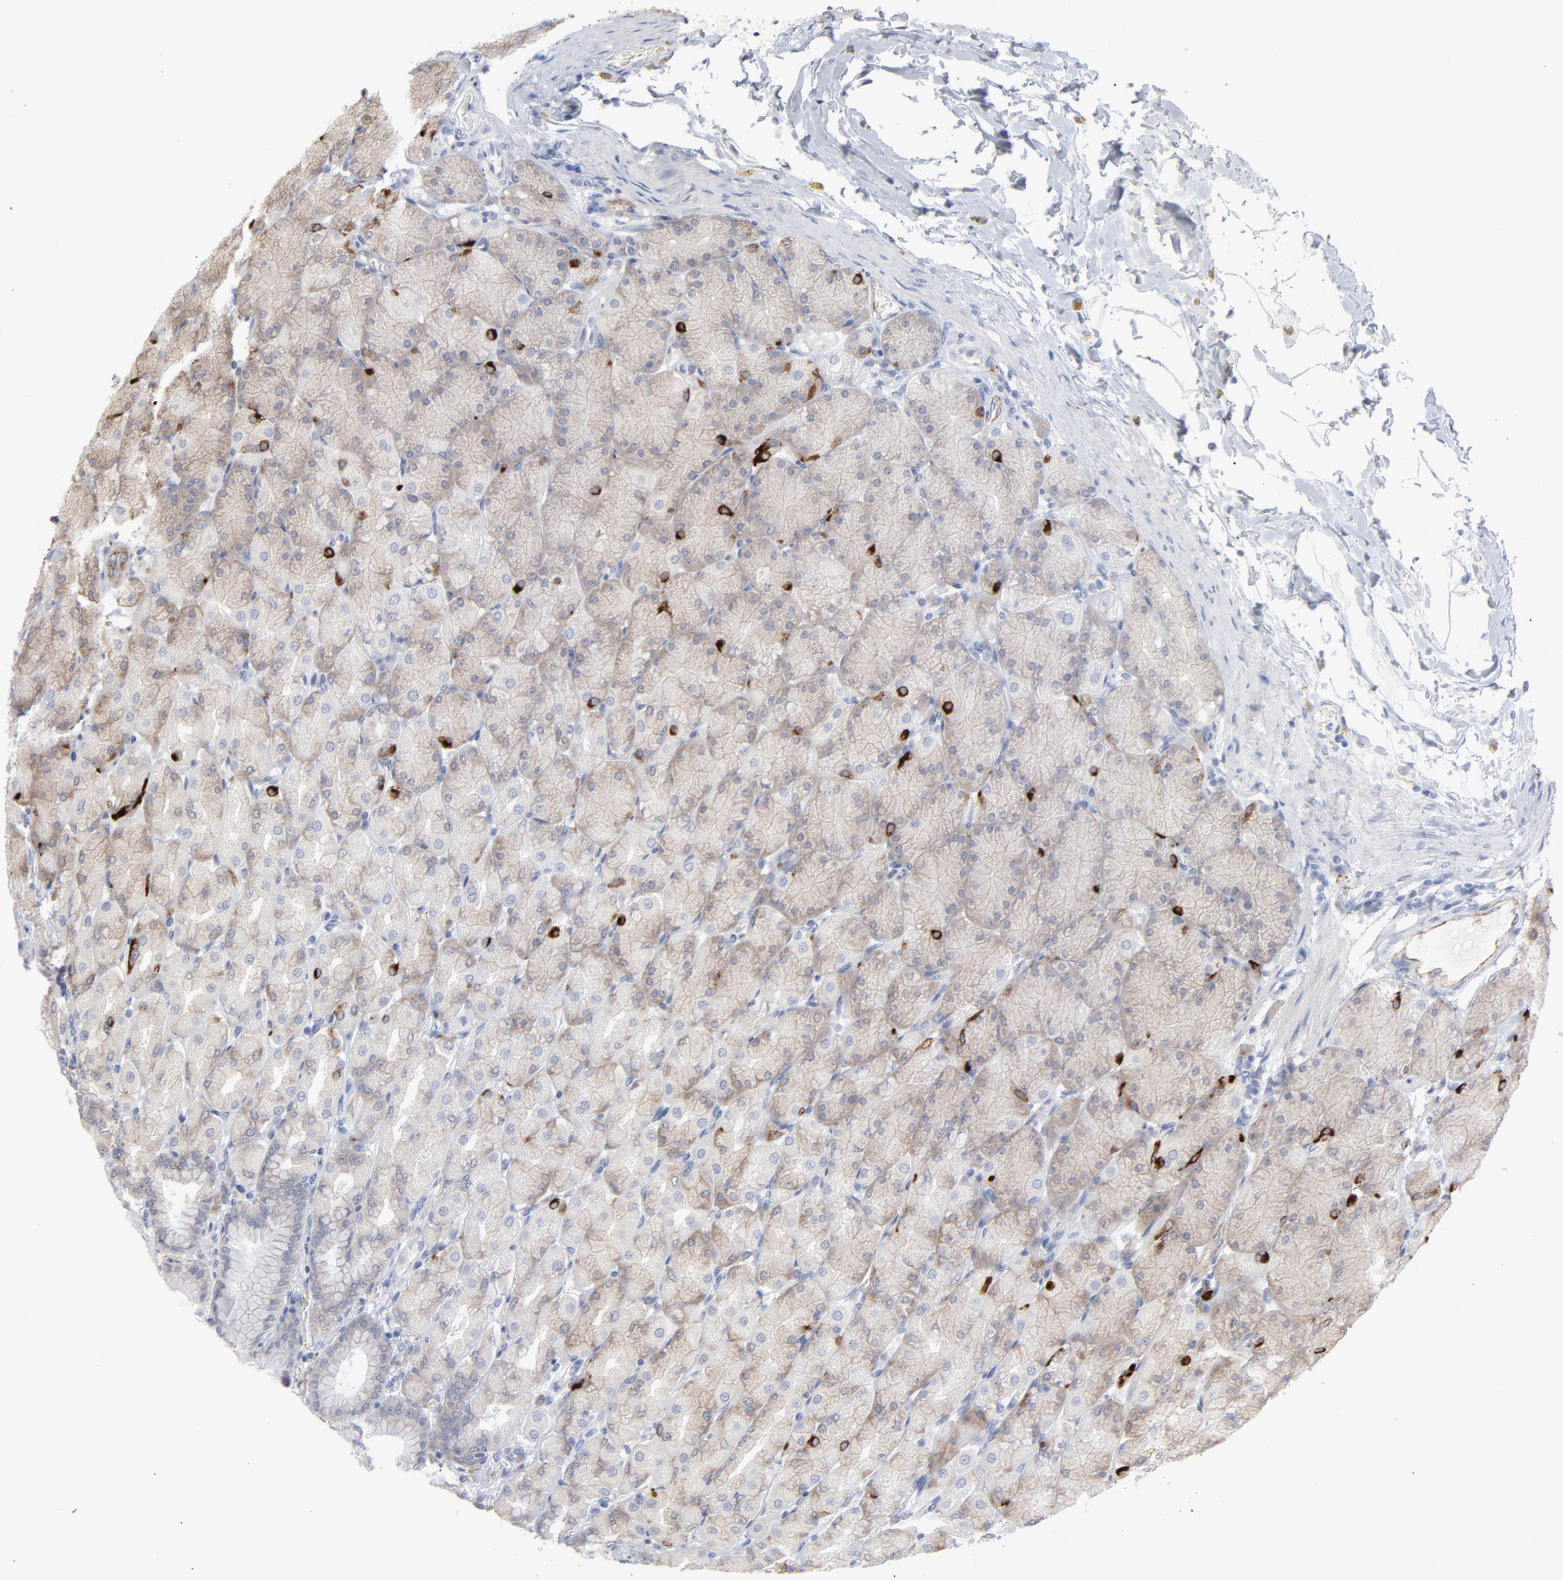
{"staining": {"intensity": "strong", "quantity": "<25%", "location": "cytoplasmic/membranous"}, "tissue": "stomach", "cell_type": "Glandular cells", "image_type": "normal", "snomed": [{"axis": "morphology", "description": "Normal tissue, NOS"}, {"axis": "topography", "description": "Stomach, upper"}], "caption": "This micrograph displays IHC staining of benign human stomach, with medium strong cytoplasmic/membranous expression in about <25% of glandular cells.", "gene": "CPE", "patient": {"sex": "female", "age": 56}}